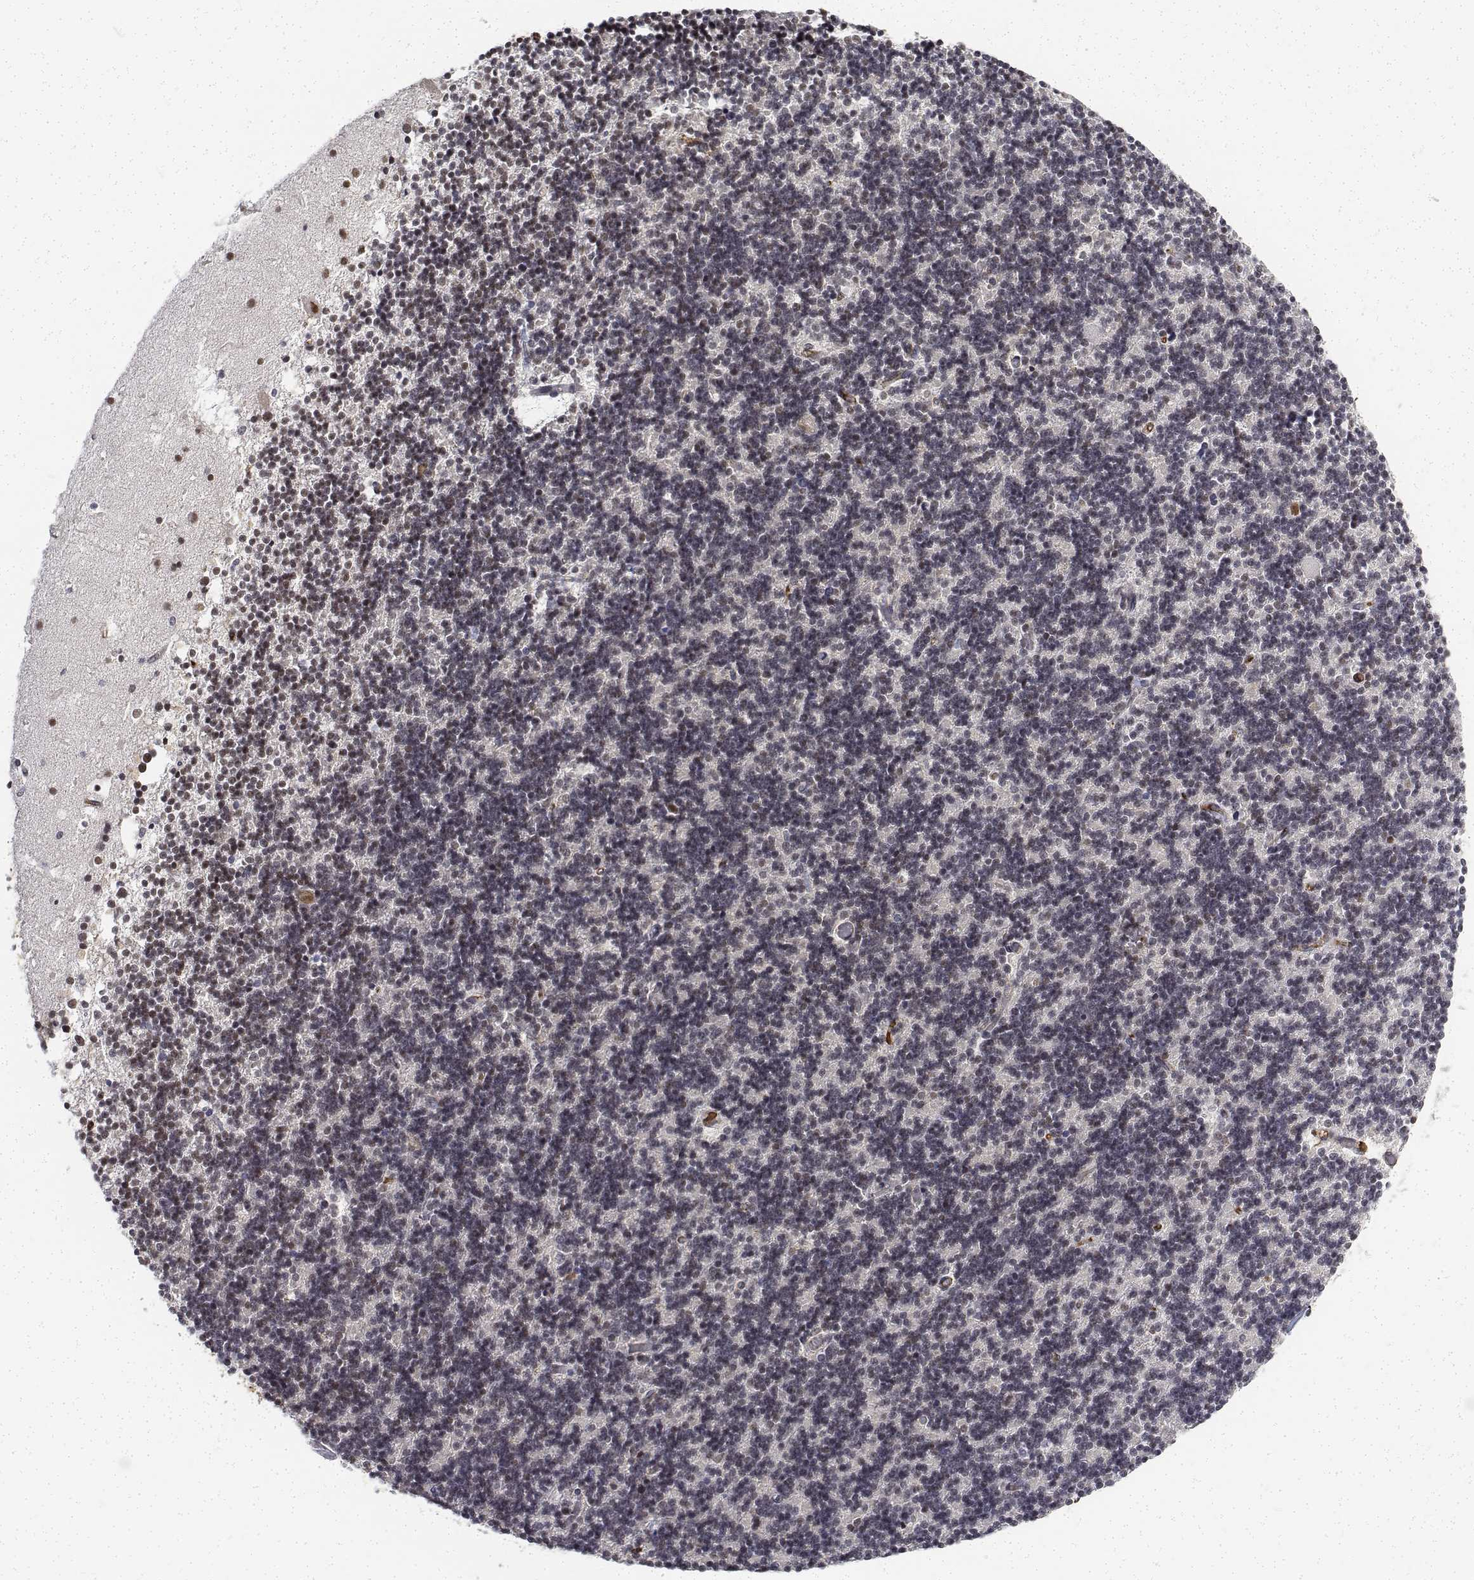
{"staining": {"intensity": "weak", "quantity": "25%-75%", "location": "nuclear"}, "tissue": "cerebellum", "cell_type": "Cells in granular layer", "image_type": "normal", "snomed": [{"axis": "morphology", "description": "Normal tissue, NOS"}, {"axis": "topography", "description": "Cerebellum"}], "caption": "A brown stain shows weak nuclear positivity of a protein in cells in granular layer of normal human cerebellum. The protein is stained brown, and the nuclei are stained in blue (DAB (3,3'-diaminobenzidine) IHC with brightfield microscopy, high magnification).", "gene": "ATRX", "patient": {"sex": "male", "age": 70}}